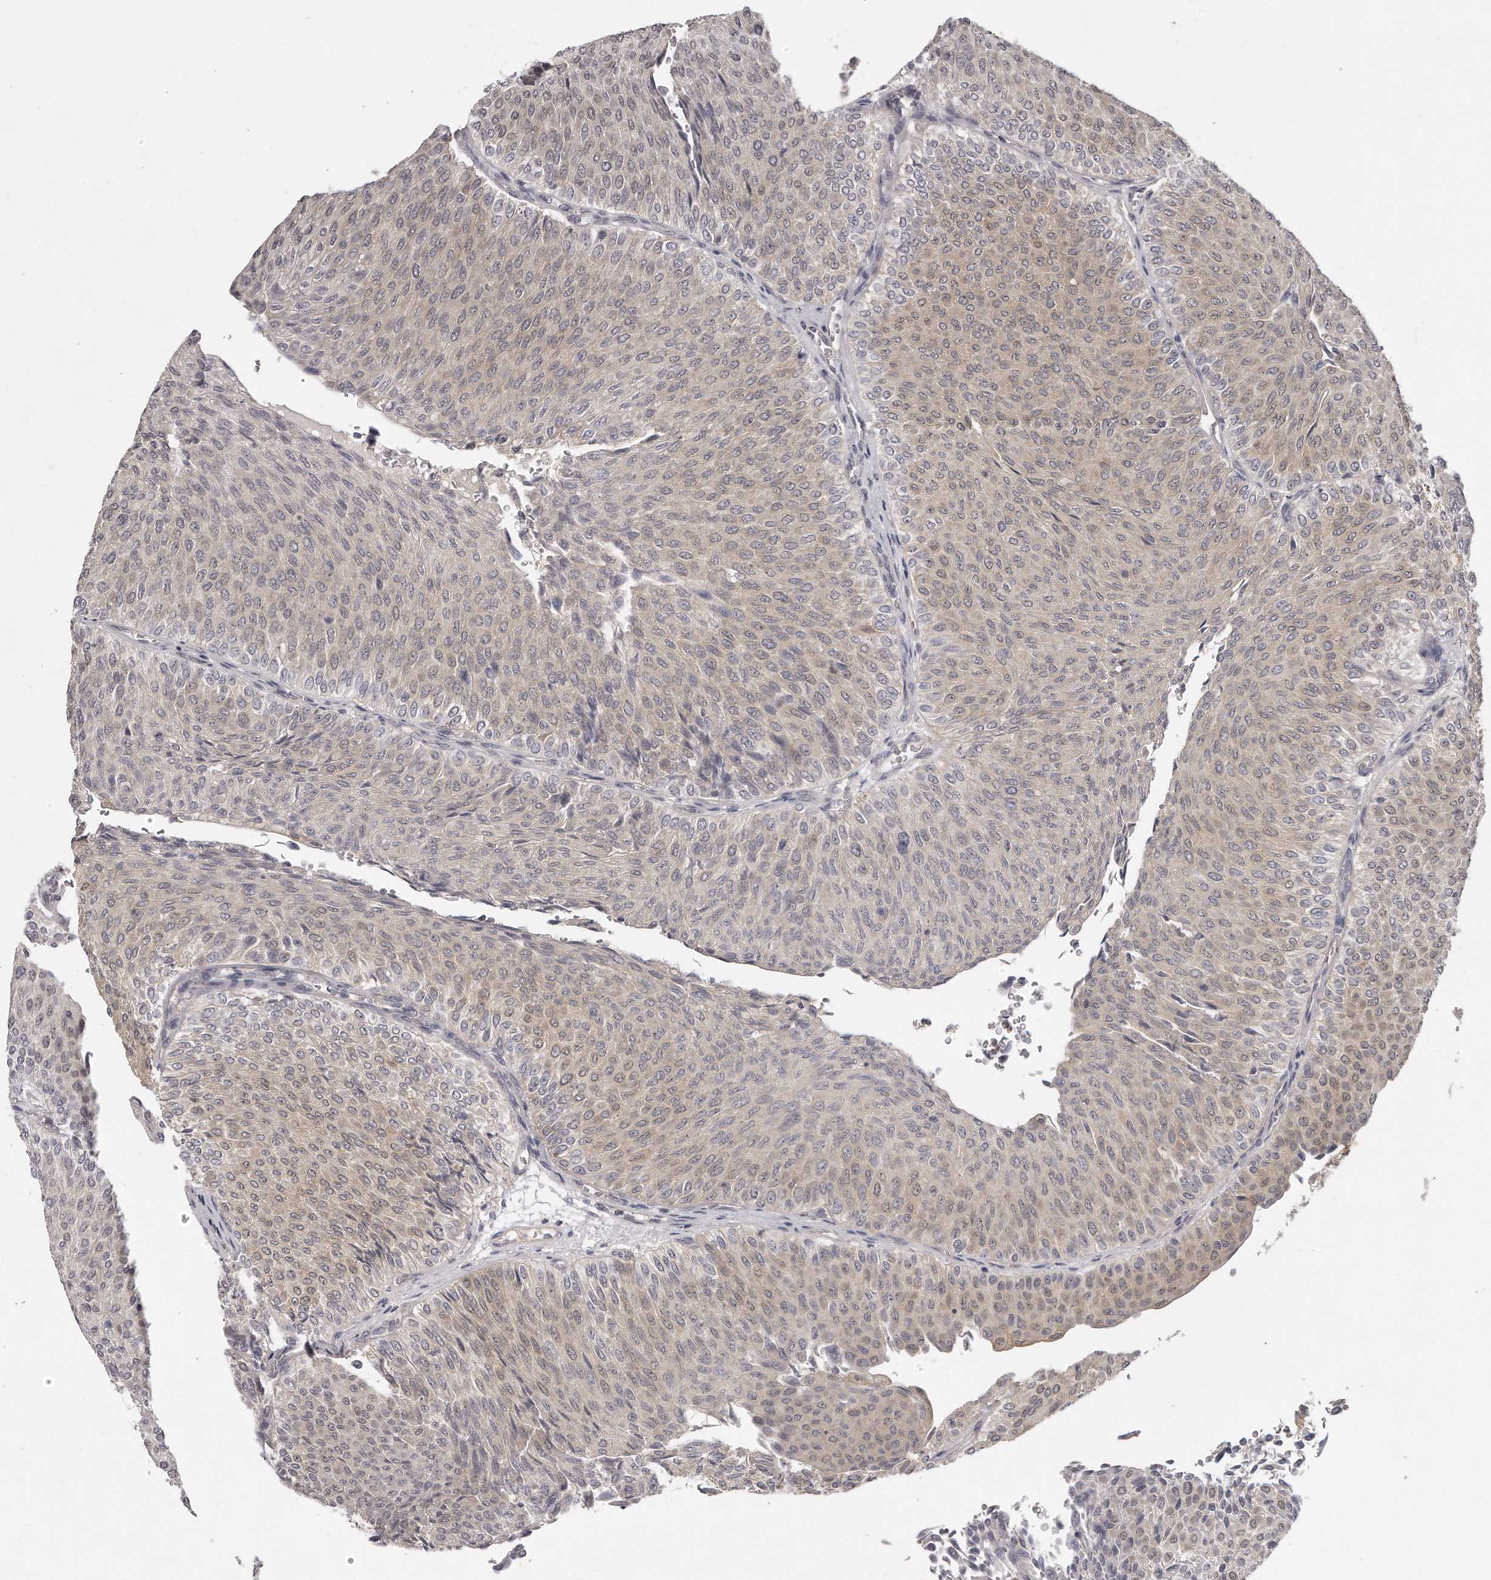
{"staining": {"intensity": "weak", "quantity": "25%-75%", "location": "cytoplasmic/membranous"}, "tissue": "urothelial cancer", "cell_type": "Tumor cells", "image_type": "cancer", "snomed": [{"axis": "morphology", "description": "Urothelial carcinoma, Low grade"}, {"axis": "topography", "description": "Urinary bladder"}], "caption": "An immunohistochemistry (IHC) photomicrograph of neoplastic tissue is shown. Protein staining in brown shows weak cytoplasmic/membranous positivity in urothelial cancer within tumor cells.", "gene": "GGCT", "patient": {"sex": "male", "age": 78}}